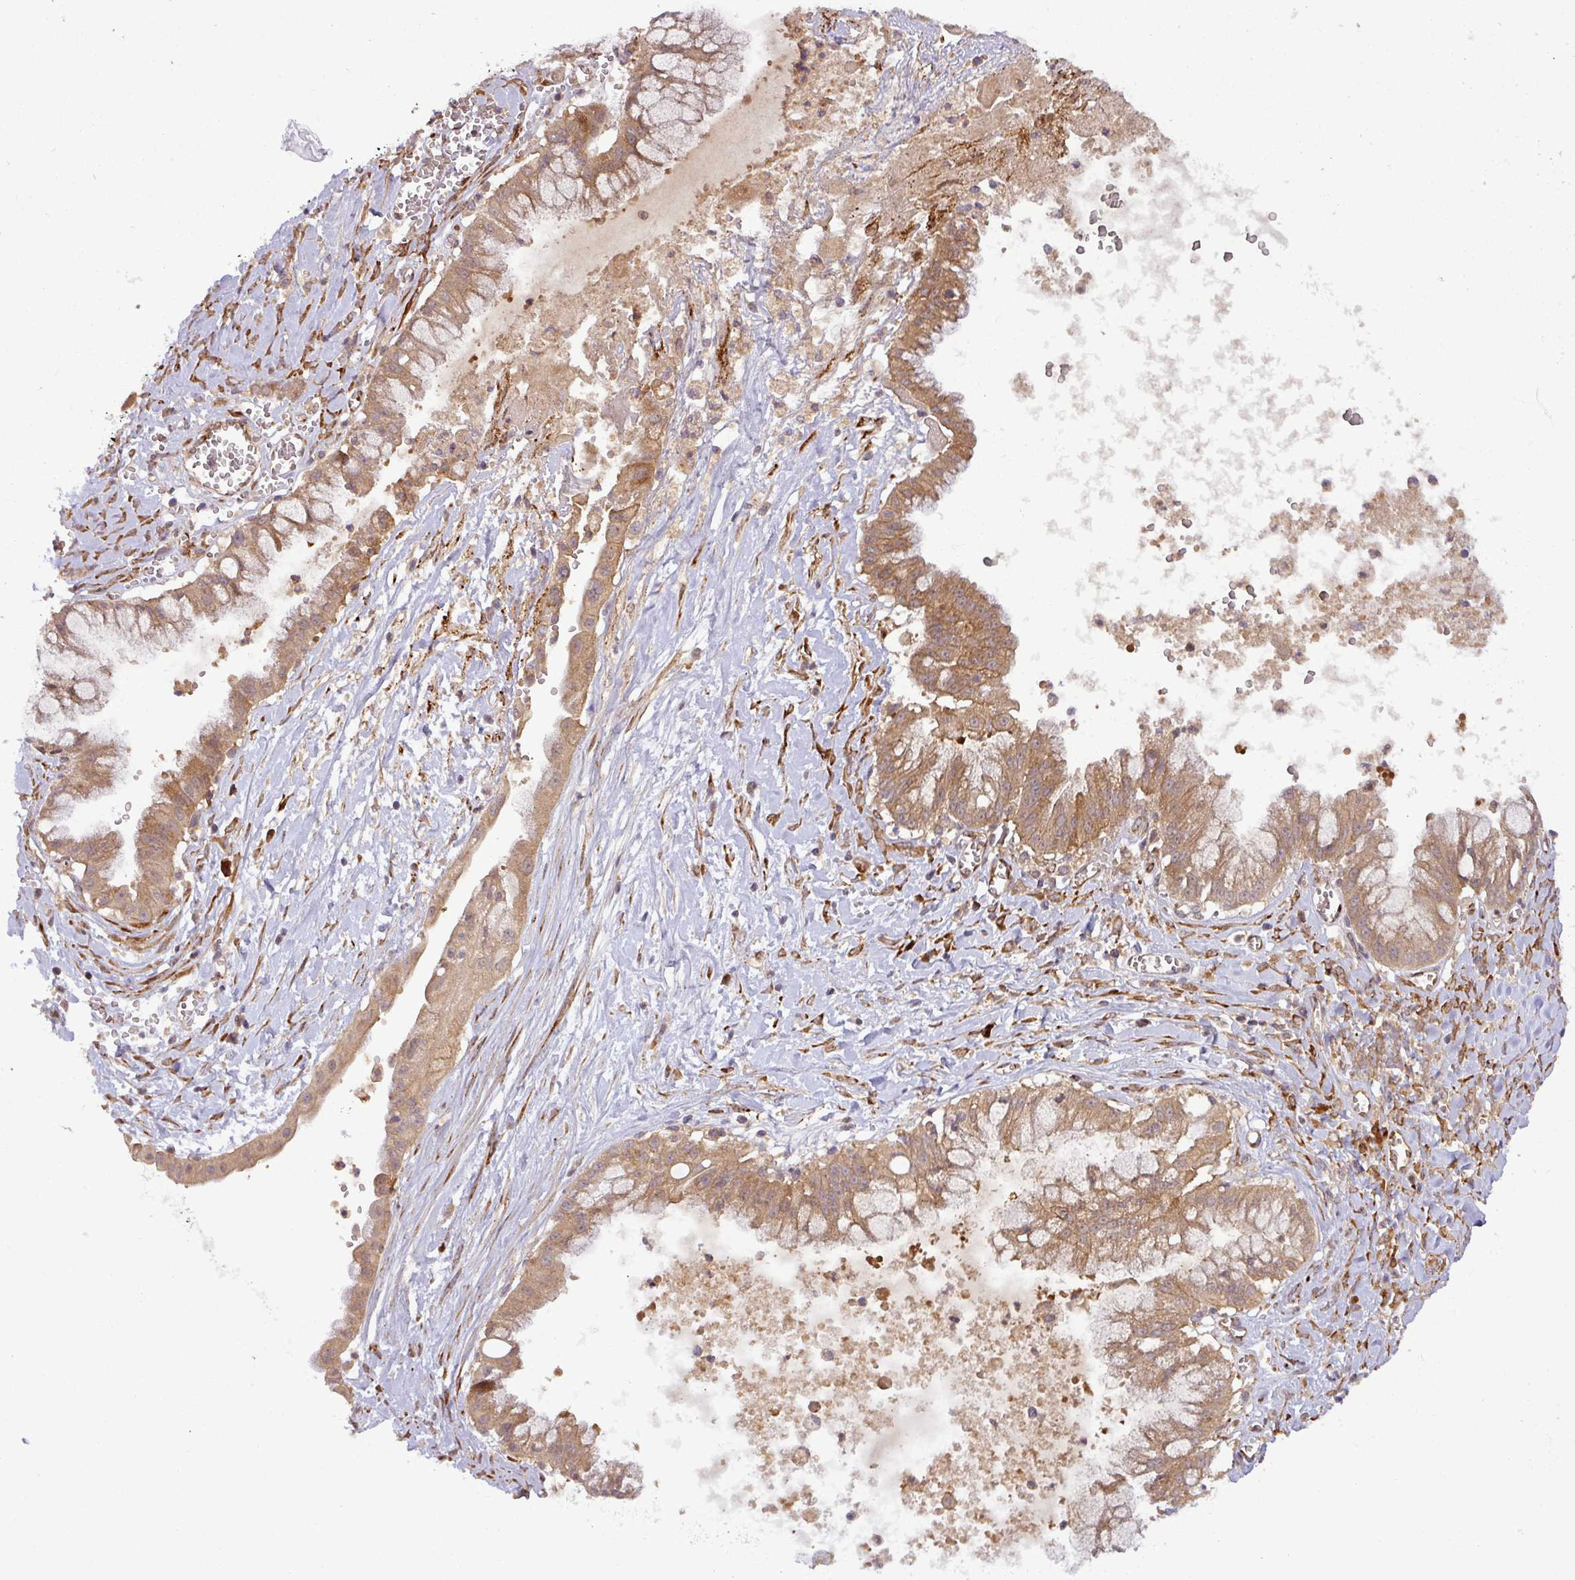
{"staining": {"intensity": "moderate", "quantity": ">75%", "location": "cytoplasmic/membranous"}, "tissue": "ovarian cancer", "cell_type": "Tumor cells", "image_type": "cancer", "snomed": [{"axis": "morphology", "description": "Cystadenocarcinoma, mucinous, NOS"}, {"axis": "topography", "description": "Ovary"}], "caption": "Protein analysis of ovarian cancer (mucinous cystadenocarcinoma) tissue shows moderate cytoplasmic/membranous expression in approximately >75% of tumor cells. The protein of interest is shown in brown color, while the nuclei are stained blue.", "gene": "ART1", "patient": {"sex": "female", "age": 70}}